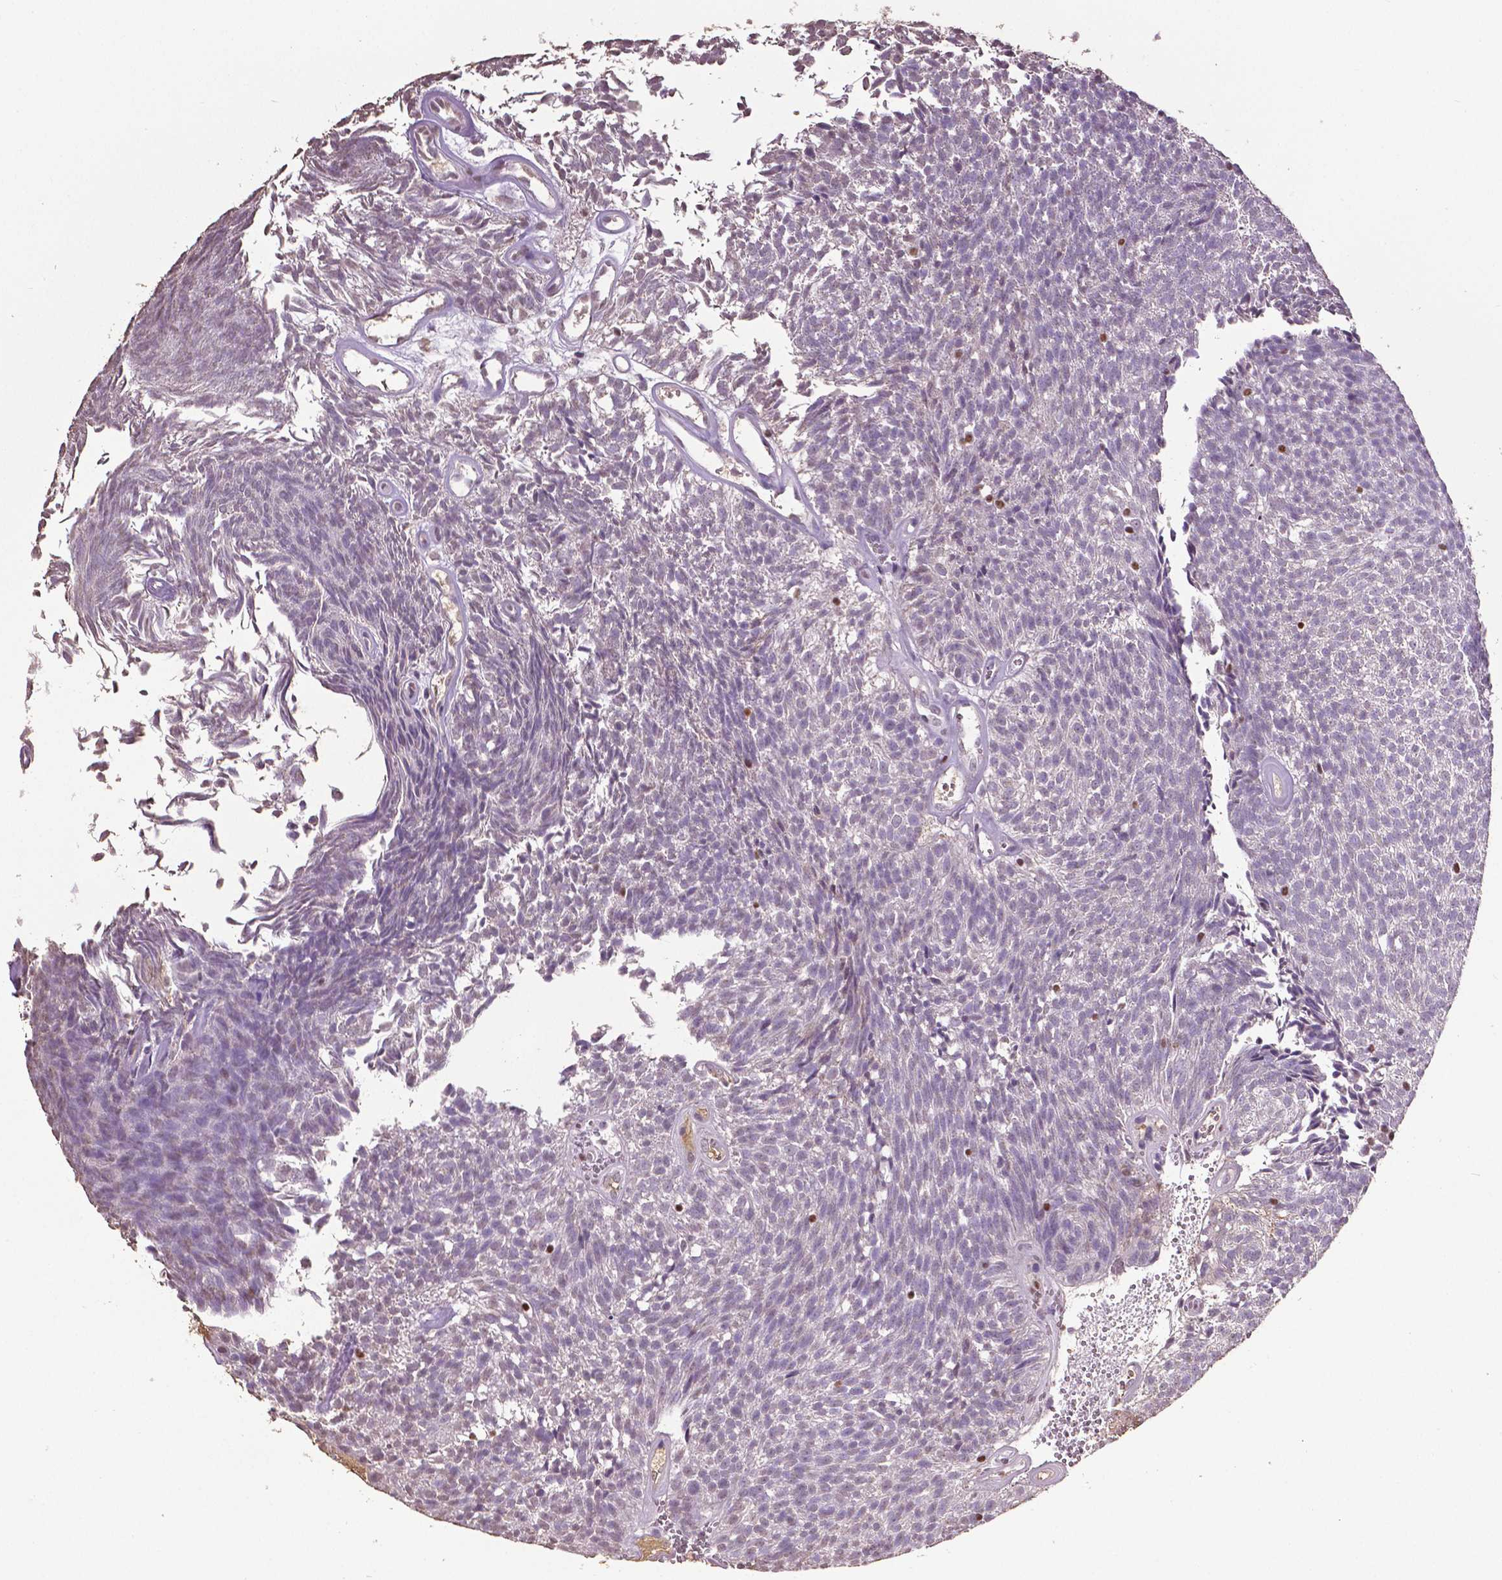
{"staining": {"intensity": "negative", "quantity": "none", "location": "none"}, "tissue": "urothelial cancer", "cell_type": "Tumor cells", "image_type": "cancer", "snomed": [{"axis": "morphology", "description": "Urothelial carcinoma, Low grade"}, {"axis": "topography", "description": "Urinary bladder"}], "caption": "The histopathology image shows no significant positivity in tumor cells of urothelial cancer.", "gene": "RUNX3", "patient": {"sex": "male", "age": 77}}